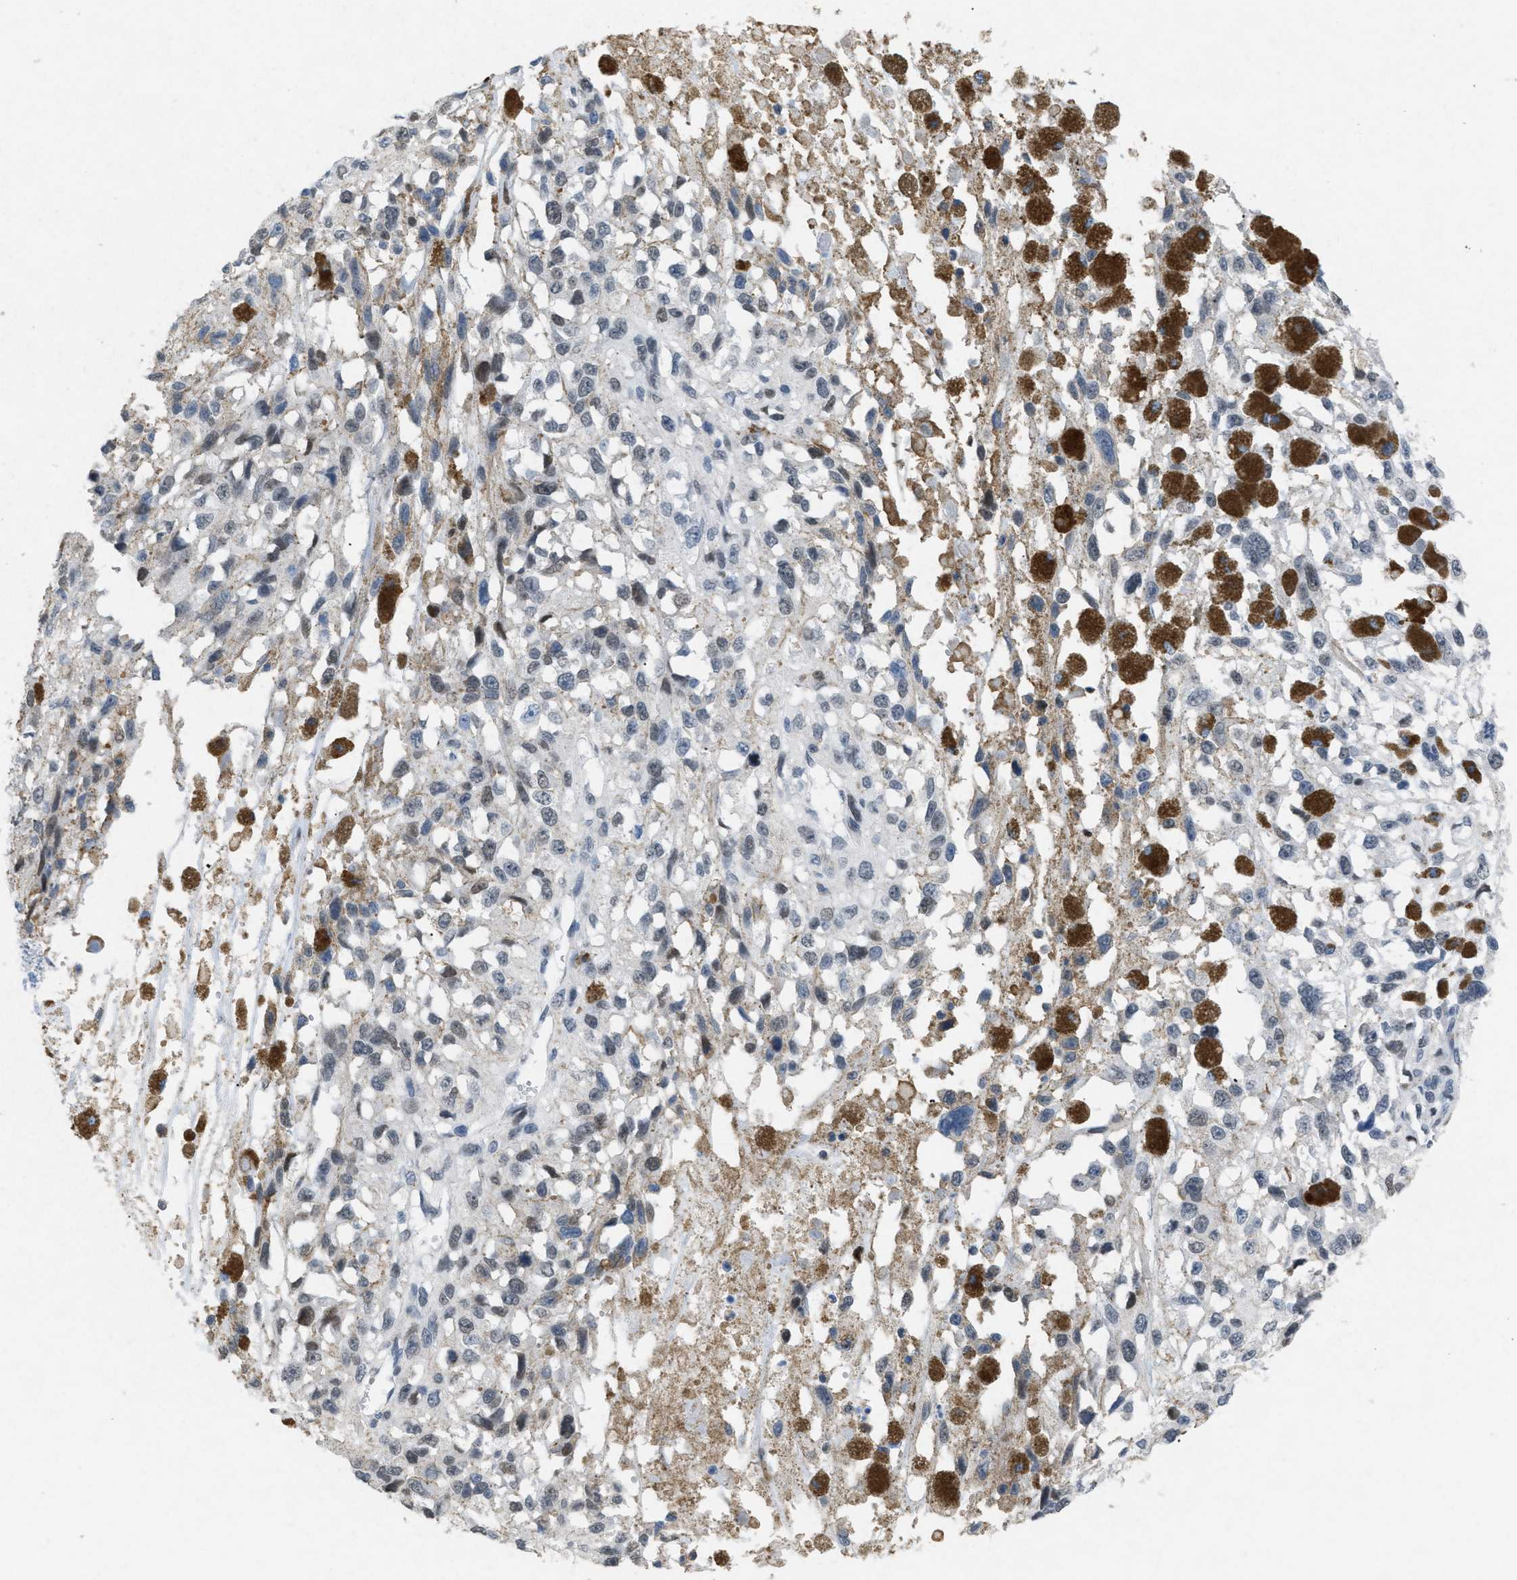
{"staining": {"intensity": "negative", "quantity": "none", "location": "none"}, "tissue": "melanoma", "cell_type": "Tumor cells", "image_type": "cancer", "snomed": [{"axis": "morphology", "description": "Malignant melanoma, Metastatic site"}, {"axis": "topography", "description": "Lymph node"}], "caption": "This is an immunohistochemistry (IHC) histopathology image of melanoma. There is no expression in tumor cells.", "gene": "TASOR", "patient": {"sex": "male", "age": 59}}